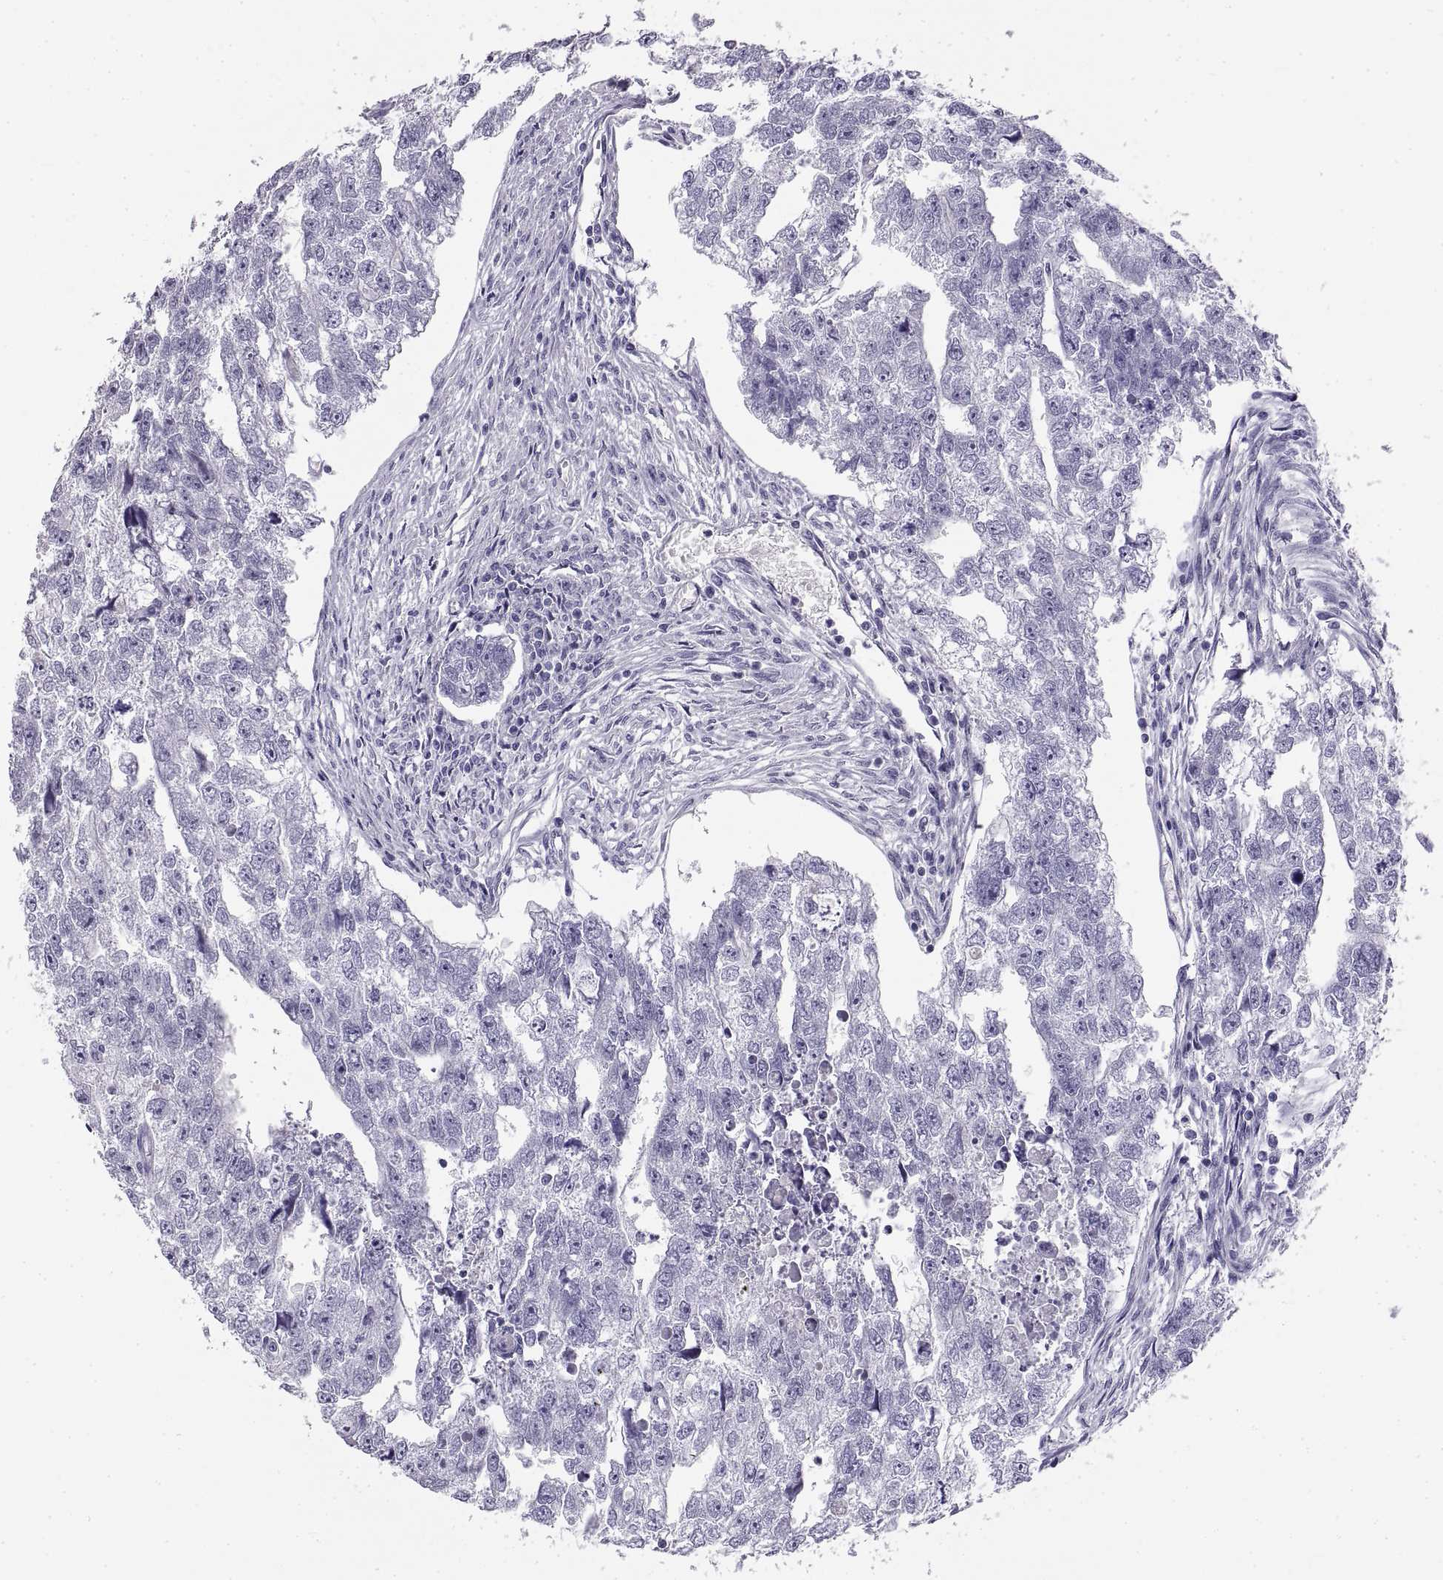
{"staining": {"intensity": "negative", "quantity": "none", "location": "none"}, "tissue": "testis cancer", "cell_type": "Tumor cells", "image_type": "cancer", "snomed": [{"axis": "morphology", "description": "Carcinoma, Embryonal, NOS"}, {"axis": "morphology", "description": "Teratoma, malignant, NOS"}, {"axis": "topography", "description": "Testis"}], "caption": "IHC photomicrograph of neoplastic tissue: human testis cancer stained with DAB (3,3'-diaminobenzidine) exhibits no significant protein staining in tumor cells.", "gene": "RLBP1", "patient": {"sex": "male", "age": 44}}